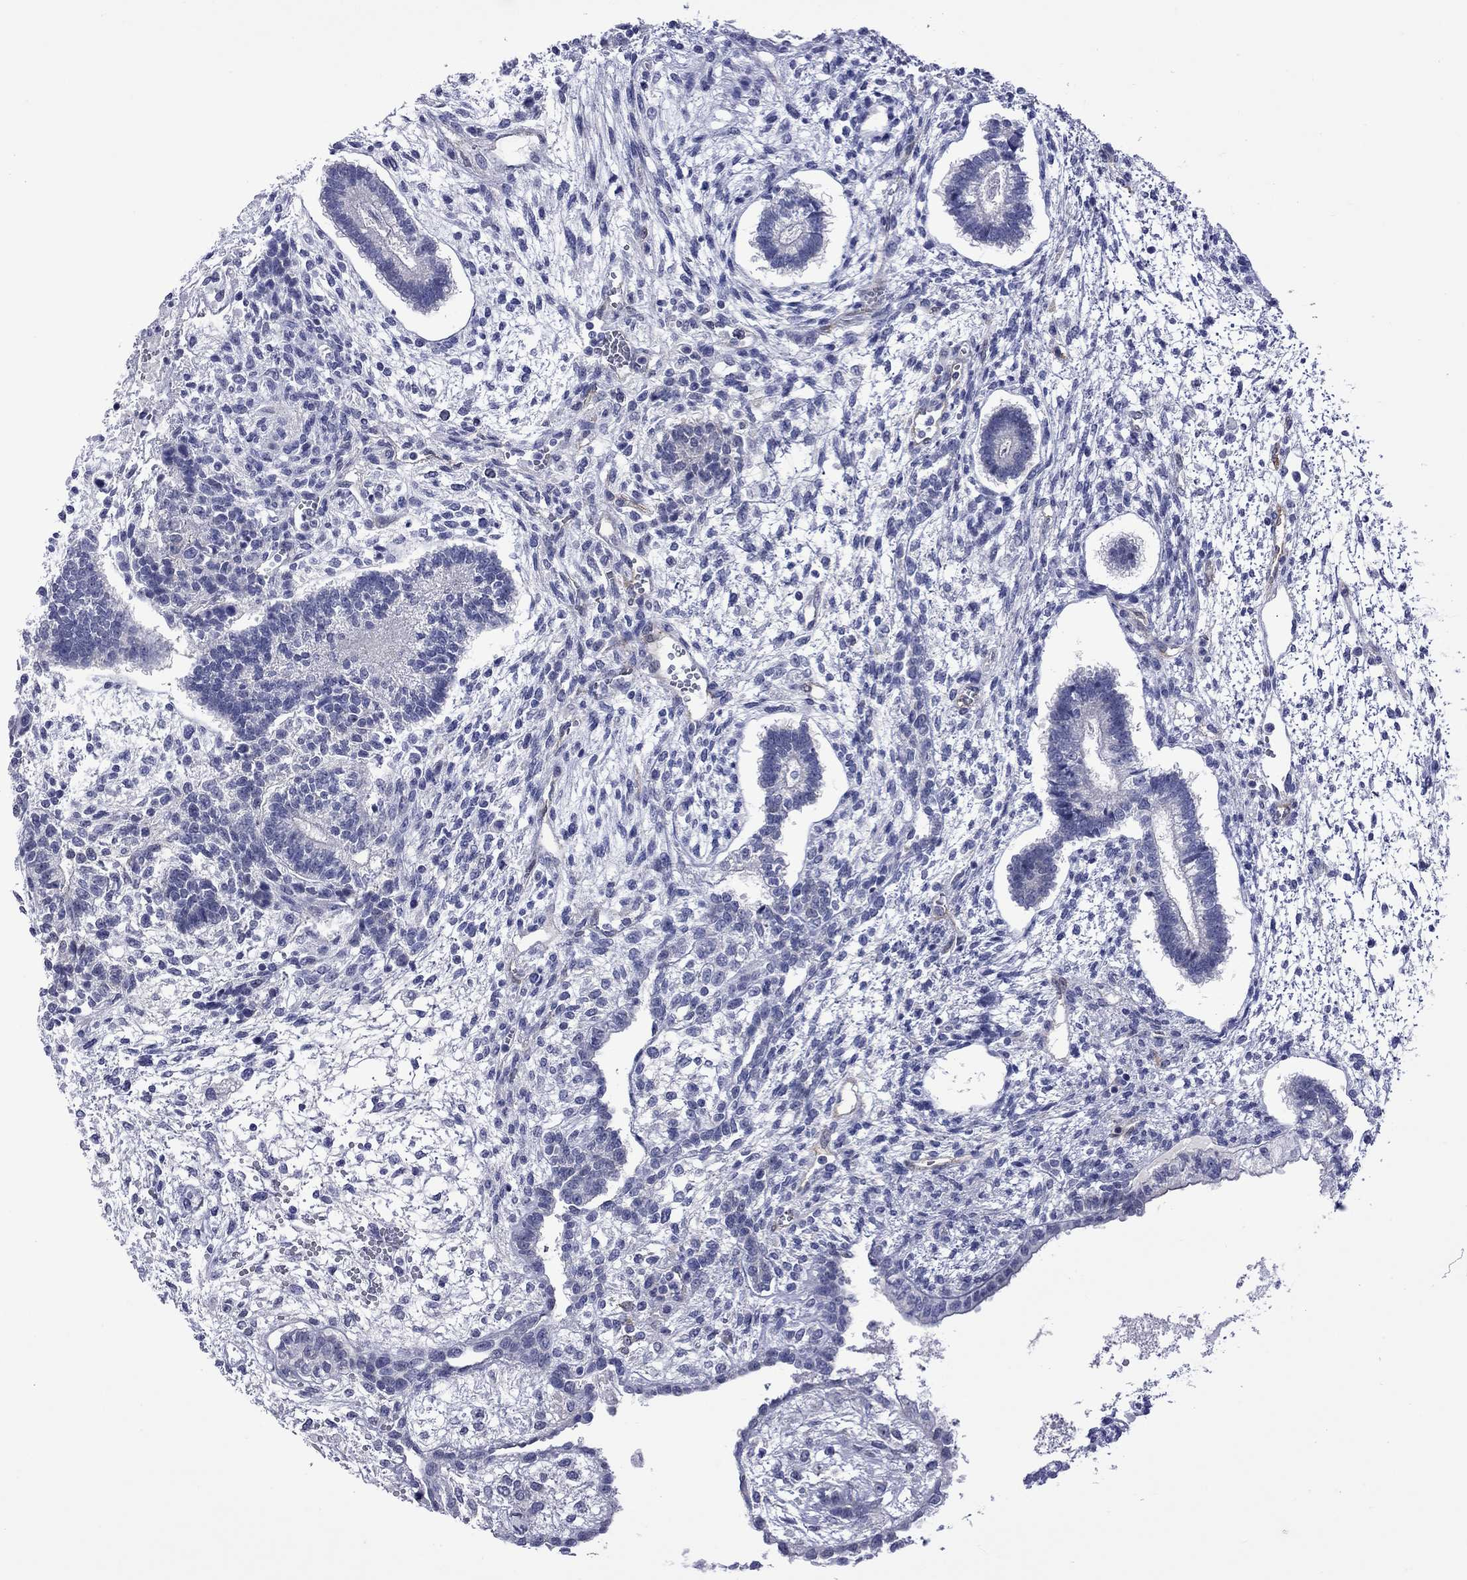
{"staining": {"intensity": "negative", "quantity": "none", "location": "none"}, "tissue": "testis cancer", "cell_type": "Tumor cells", "image_type": "cancer", "snomed": [{"axis": "morphology", "description": "Carcinoma, Embryonal, NOS"}, {"axis": "topography", "description": "Testis"}], "caption": "The histopathology image reveals no significant staining in tumor cells of testis cancer (embryonal carcinoma).", "gene": "CTNNBIP1", "patient": {"sex": "male", "age": 37}}